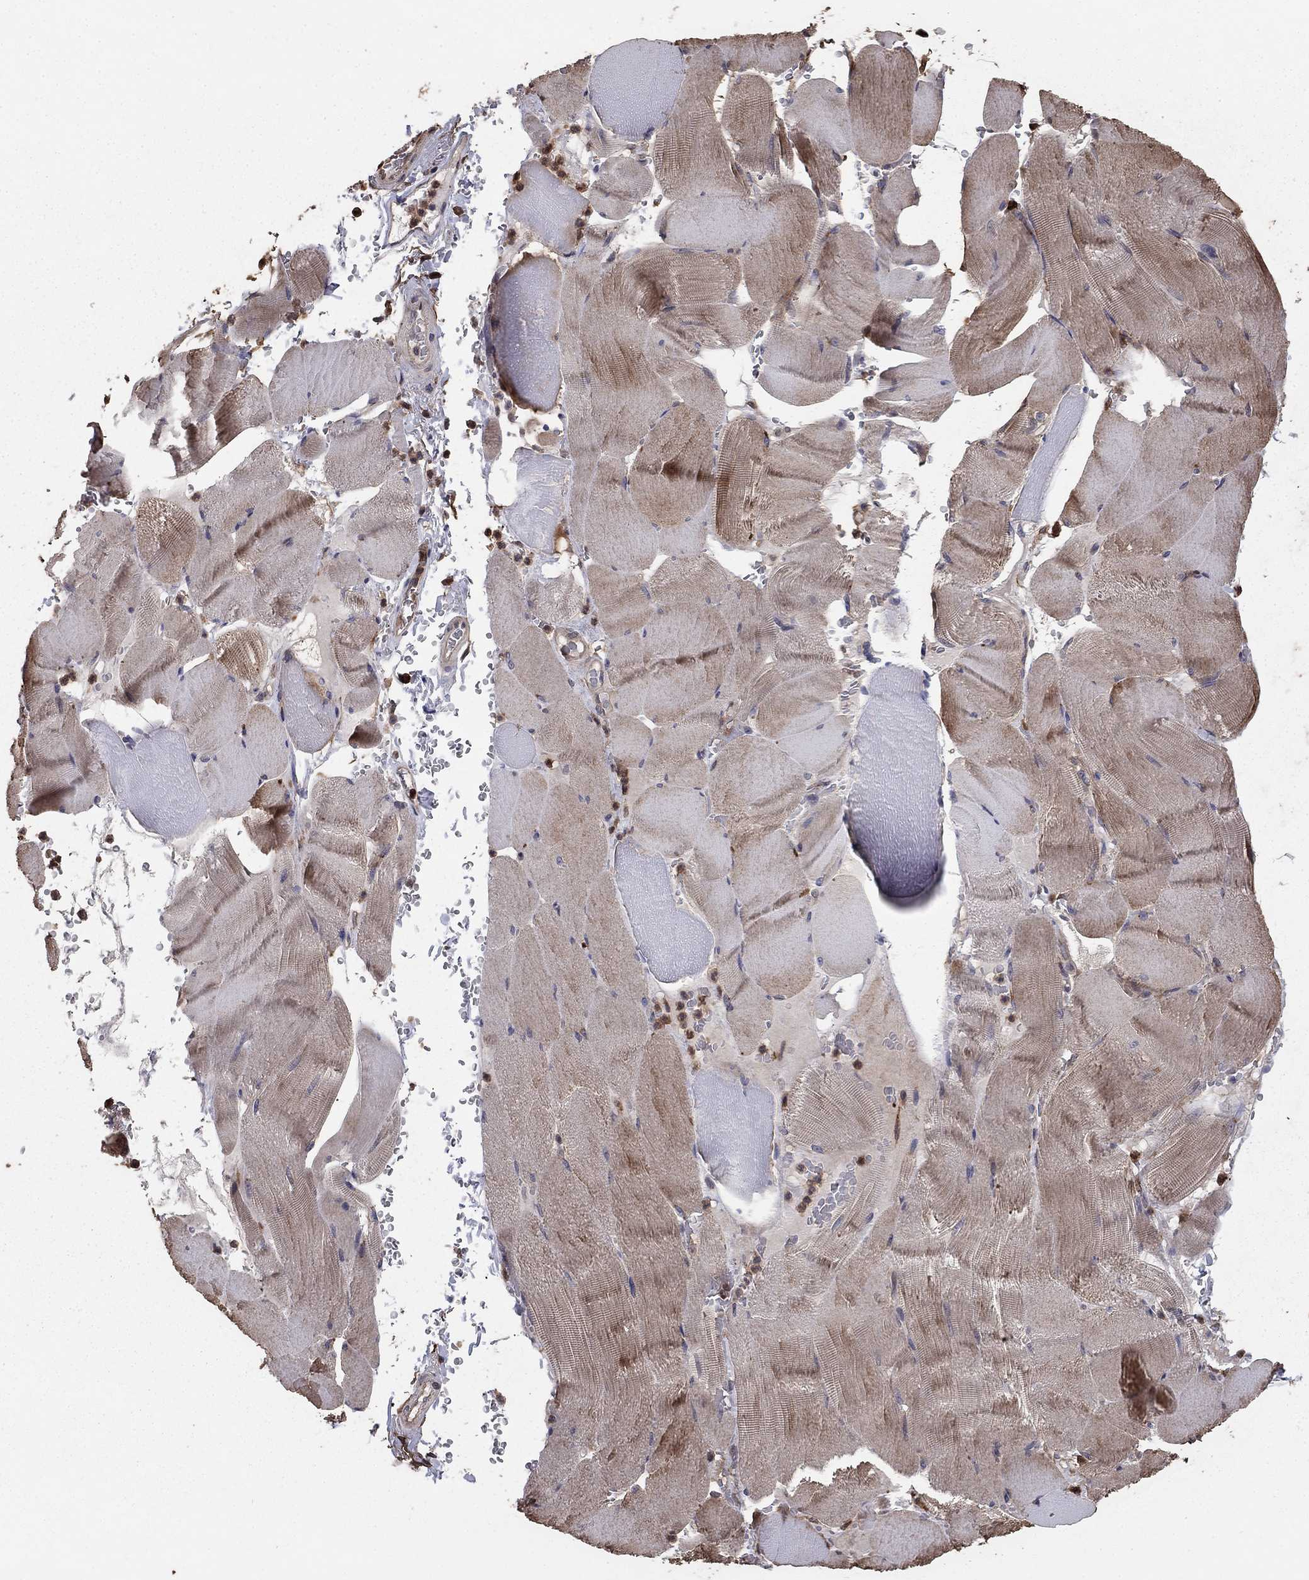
{"staining": {"intensity": "moderate", "quantity": "25%-75%", "location": "cytoplasmic/membranous"}, "tissue": "skeletal muscle", "cell_type": "Myocytes", "image_type": "normal", "snomed": [{"axis": "morphology", "description": "Normal tissue, NOS"}, {"axis": "topography", "description": "Skeletal muscle"}], "caption": "Immunohistochemistry (IHC) staining of benign skeletal muscle, which demonstrates medium levels of moderate cytoplasmic/membranous staining in approximately 25%-75% of myocytes indicating moderate cytoplasmic/membranous protein staining. The staining was performed using DAB (3,3'-diaminobenzidine) (brown) for protein detection and nuclei were counterstained in hematoxylin (blue).", "gene": "GYG1", "patient": {"sex": "male", "age": 56}}